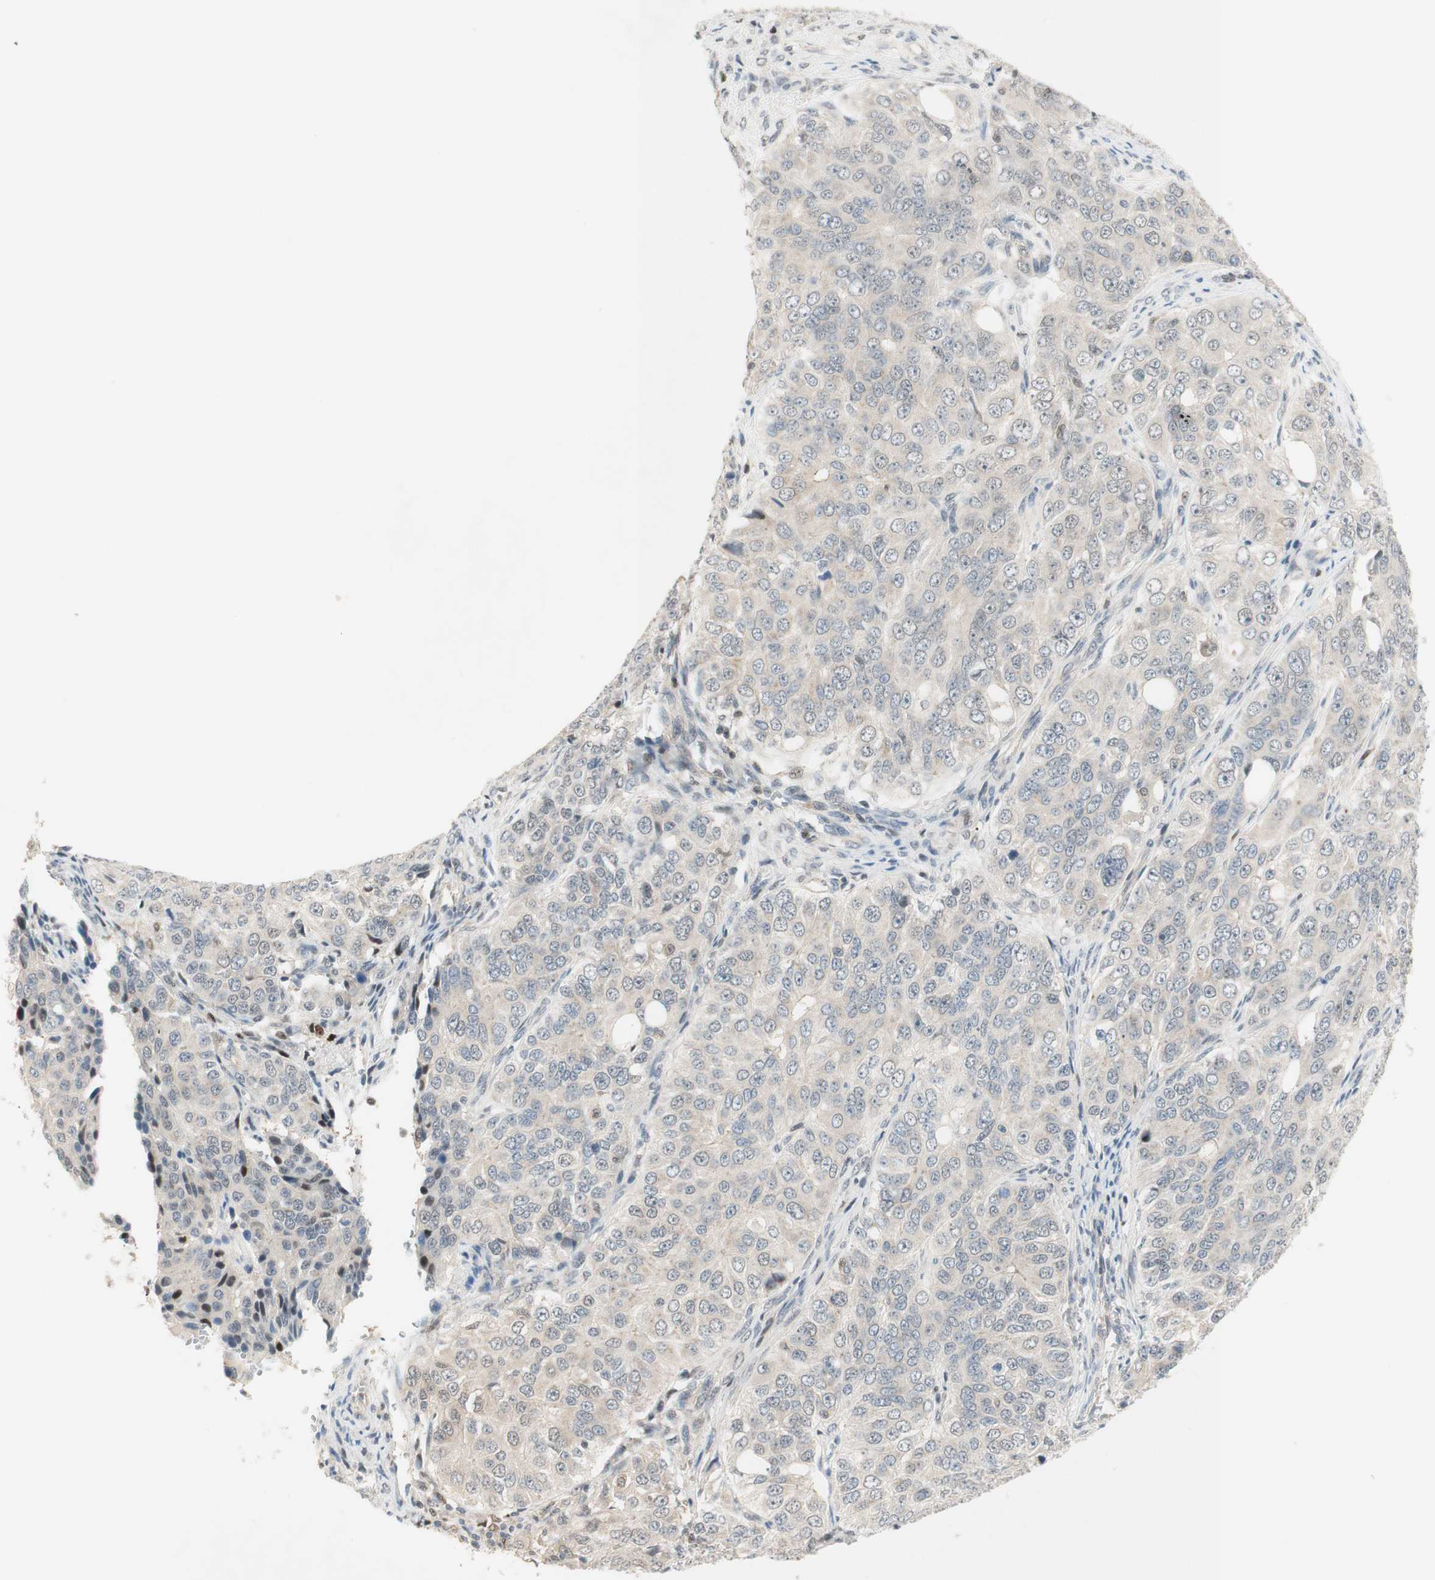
{"staining": {"intensity": "negative", "quantity": "none", "location": "none"}, "tissue": "ovarian cancer", "cell_type": "Tumor cells", "image_type": "cancer", "snomed": [{"axis": "morphology", "description": "Carcinoma, endometroid"}, {"axis": "topography", "description": "Ovary"}], "caption": "Tumor cells are negative for brown protein staining in ovarian cancer.", "gene": "RFNG", "patient": {"sex": "female", "age": 51}}